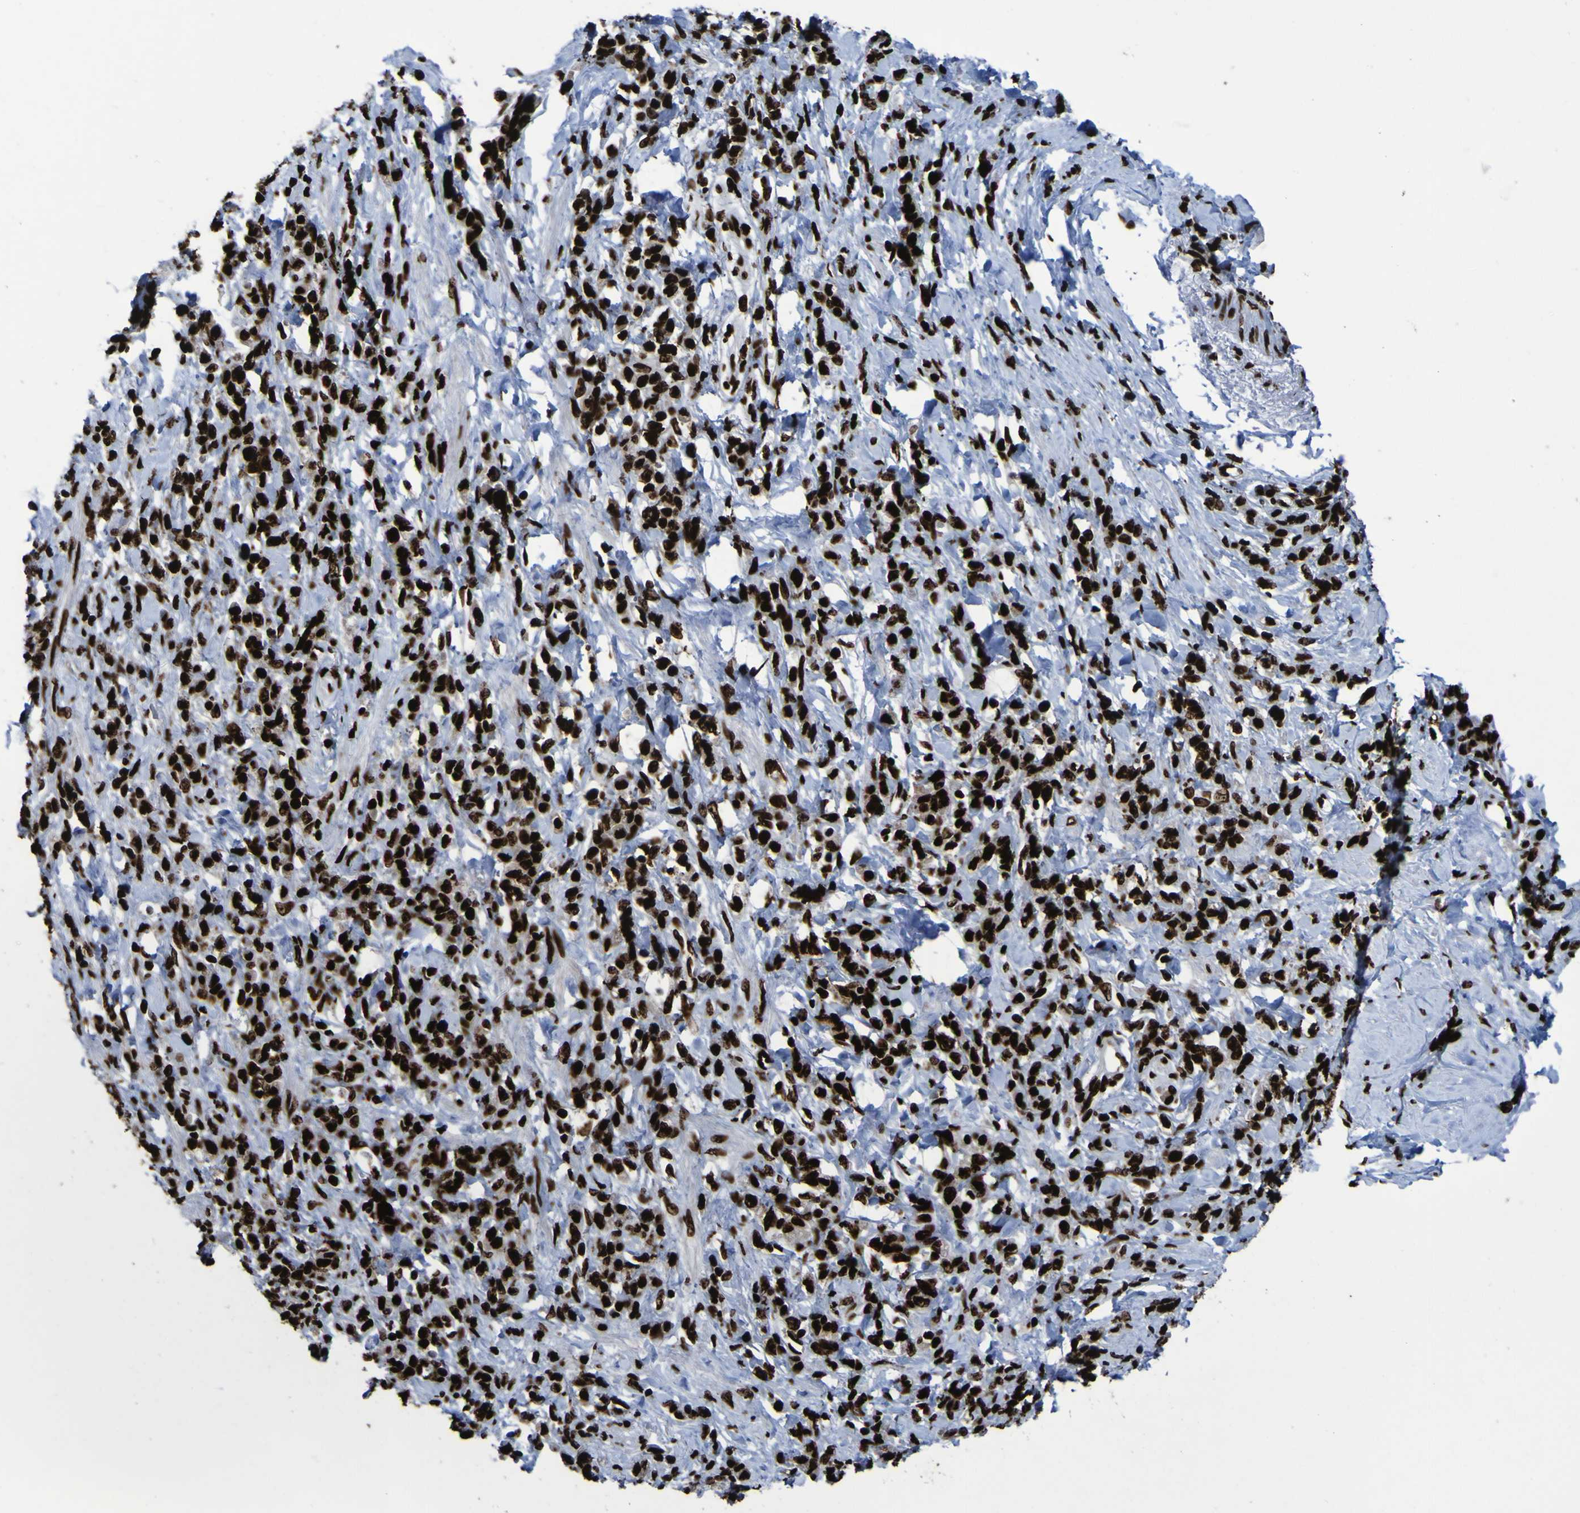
{"staining": {"intensity": "strong", "quantity": ">75%", "location": "nuclear"}, "tissue": "stomach cancer", "cell_type": "Tumor cells", "image_type": "cancer", "snomed": [{"axis": "morphology", "description": "Adenocarcinoma, NOS"}, {"axis": "topography", "description": "Stomach"}], "caption": "Protein analysis of stomach cancer (adenocarcinoma) tissue shows strong nuclear staining in about >75% of tumor cells. The staining was performed using DAB (3,3'-diaminobenzidine), with brown indicating positive protein expression. Nuclei are stained blue with hematoxylin.", "gene": "NPM1", "patient": {"sex": "male", "age": 82}}